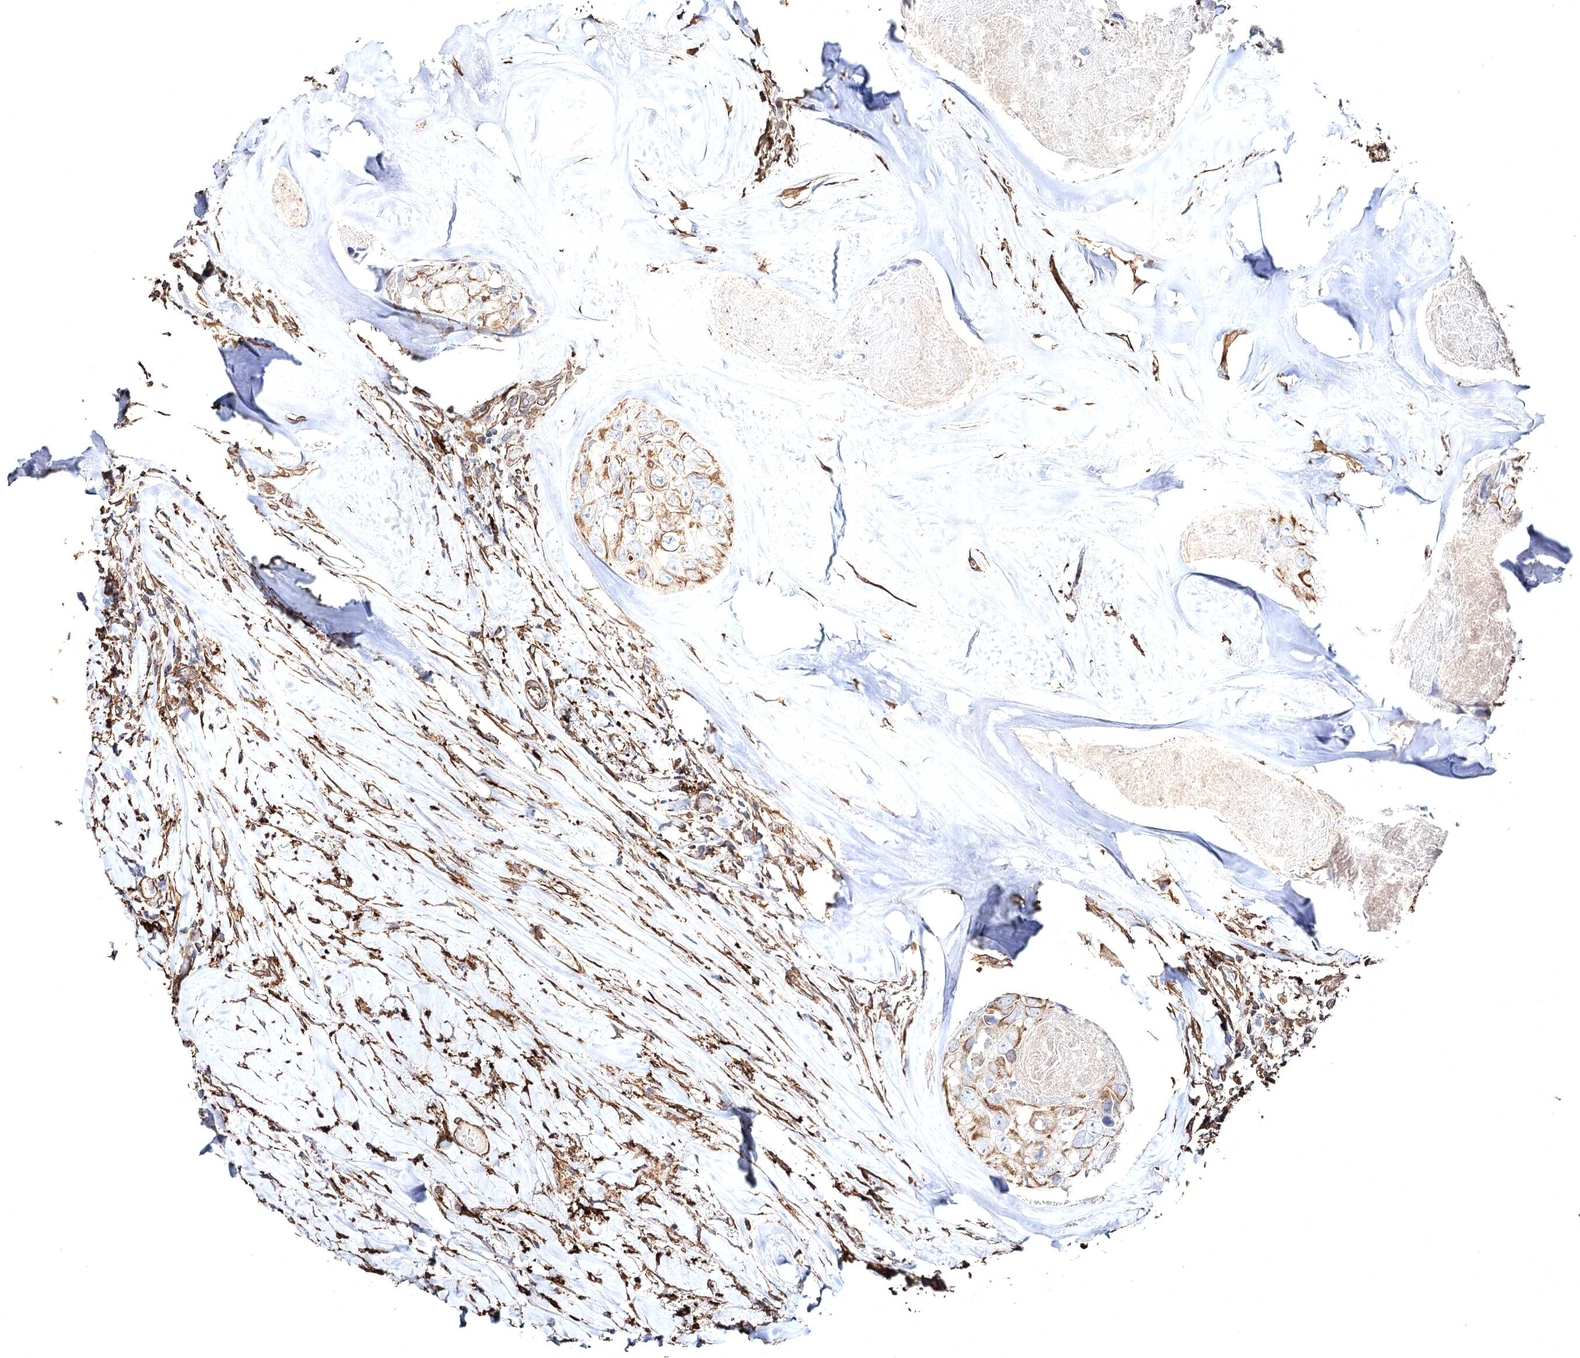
{"staining": {"intensity": "moderate", "quantity": "<25%", "location": "cytoplasmic/membranous"}, "tissue": "head and neck cancer", "cell_type": "Tumor cells", "image_type": "cancer", "snomed": [{"axis": "morphology", "description": "Adenocarcinoma, NOS"}, {"axis": "morphology", "description": "Adenocarcinoma, metastatic, NOS"}, {"axis": "topography", "description": "Head-Neck"}], "caption": "The photomicrograph exhibits immunohistochemical staining of adenocarcinoma (head and neck). There is moderate cytoplasmic/membranous positivity is identified in about <25% of tumor cells.", "gene": "CLEC4M", "patient": {"sex": "male", "age": 75}}